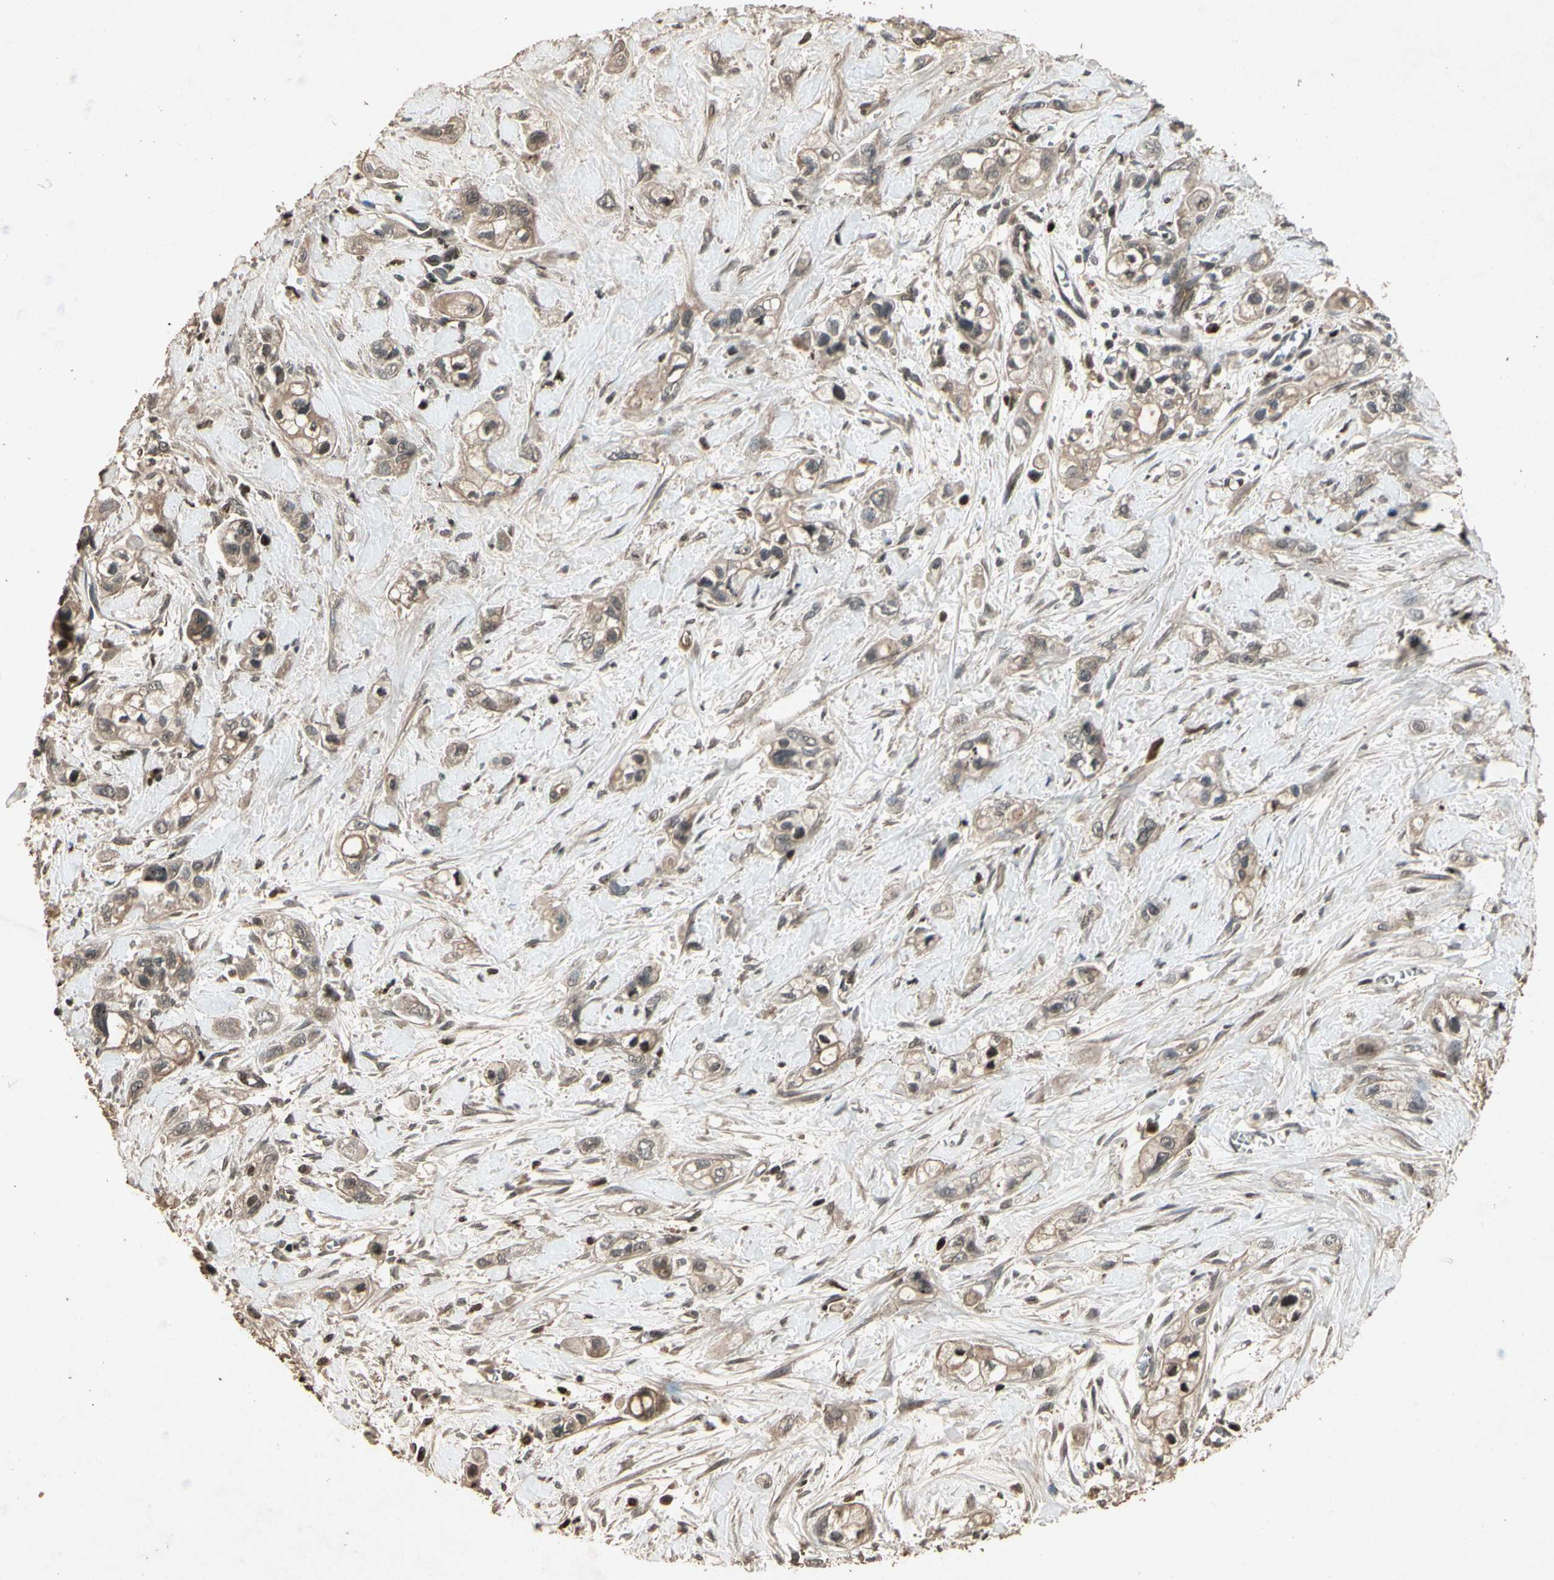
{"staining": {"intensity": "weak", "quantity": ">75%", "location": "cytoplasmic/membranous"}, "tissue": "pancreatic cancer", "cell_type": "Tumor cells", "image_type": "cancer", "snomed": [{"axis": "morphology", "description": "Adenocarcinoma, NOS"}, {"axis": "topography", "description": "Pancreas"}], "caption": "Adenocarcinoma (pancreatic) stained for a protein reveals weak cytoplasmic/membranous positivity in tumor cells.", "gene": "GLRX", "patient": {"sex": "male", "age": 74}}